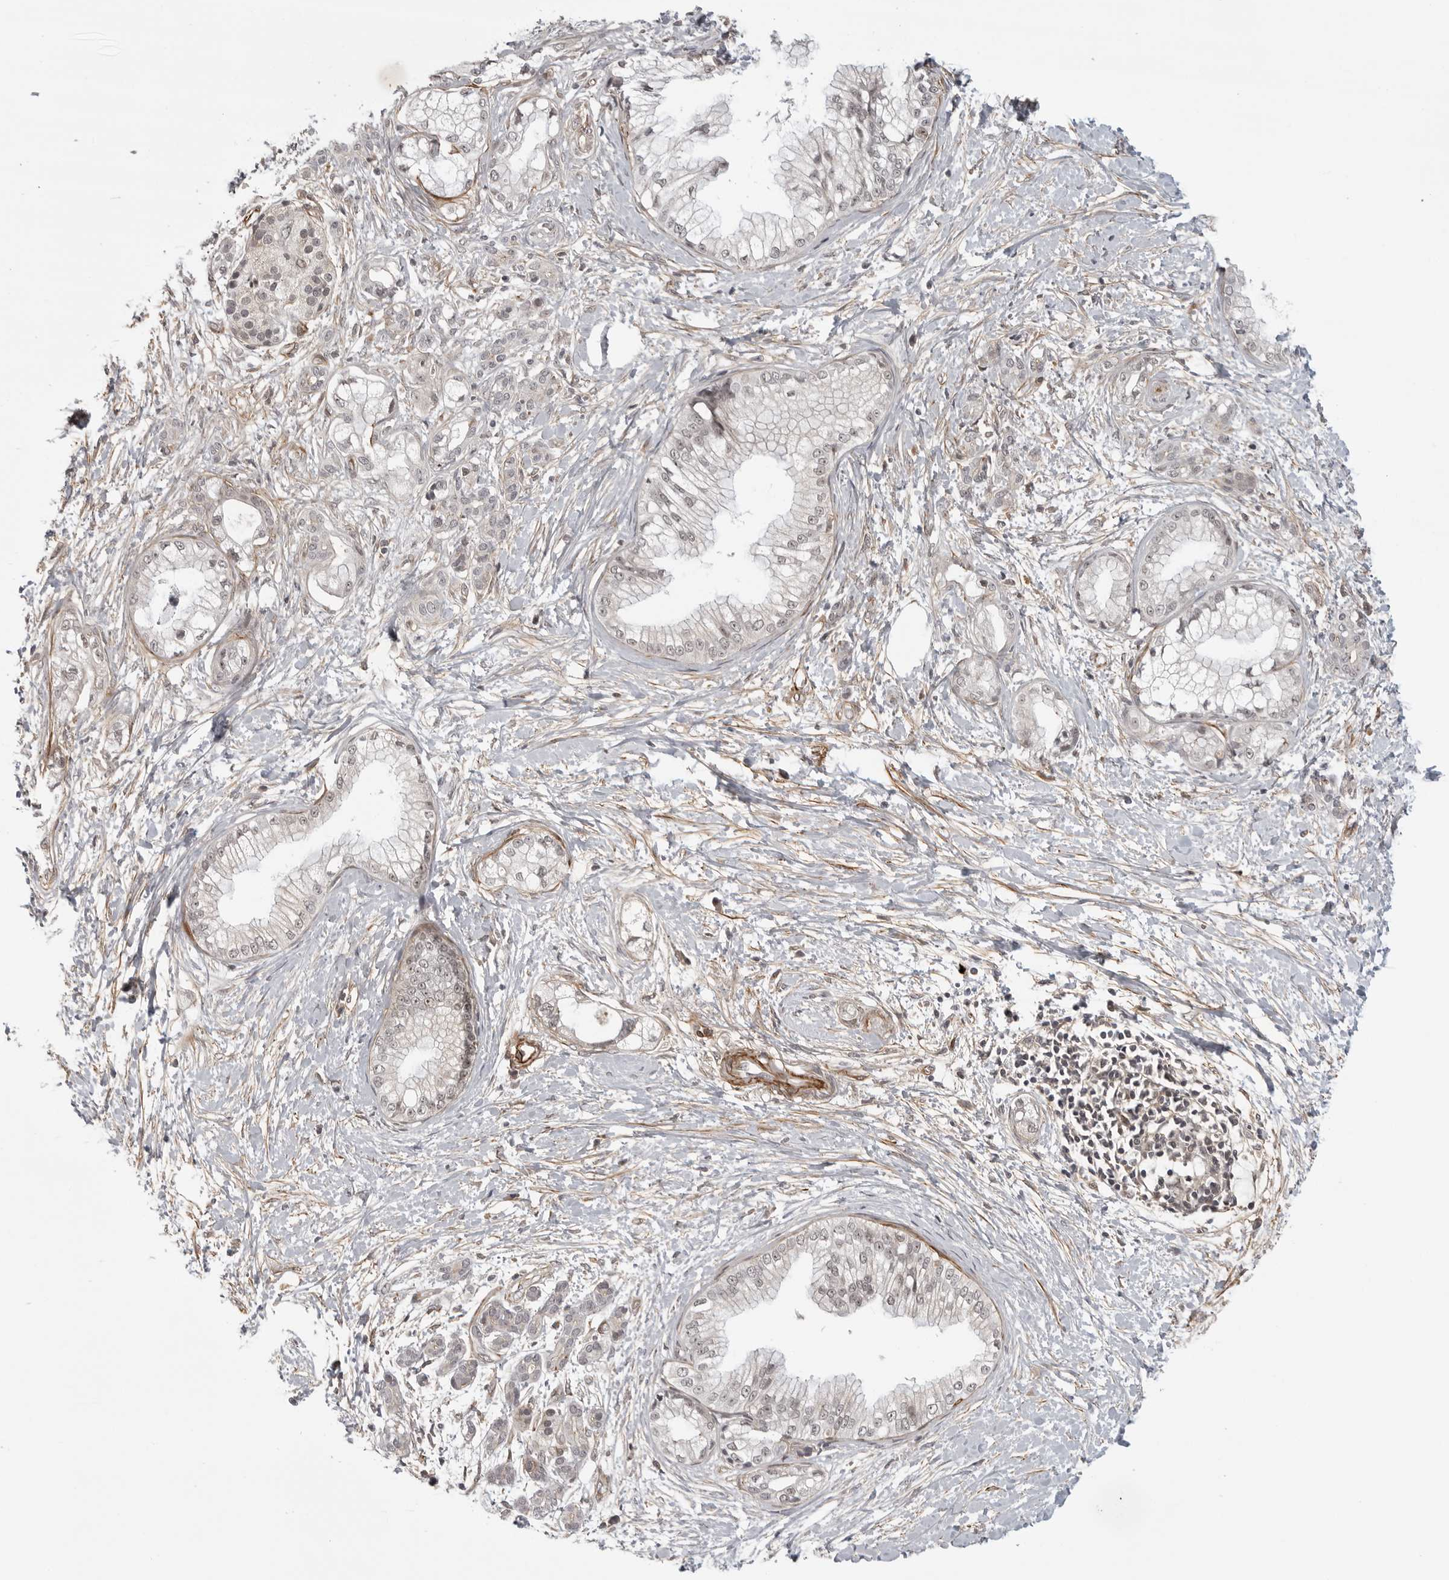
{"staining": {"intensity": "weak", "quantity": ">75%", "location": "nuclear"}, "tissue": "pancreatic cancer", "cell_type": "Tumor cells", "image_type": "cancer", "snomed": [{"axis": "morphology", "description": "Adenocarcinoma, NOS"}, {"axis": "topography", "description": "Pancreas"}], "caption": "Pancreatic cancer (adenocarcinoma) stained for a protein shows weak nuclear positivity in tumor cells. Immunohistochemistry stains the protein of interest in brown and the nuclei are stained blue.", "gene": "TUT4", "patient": {"sex": "male", "age": 68}}